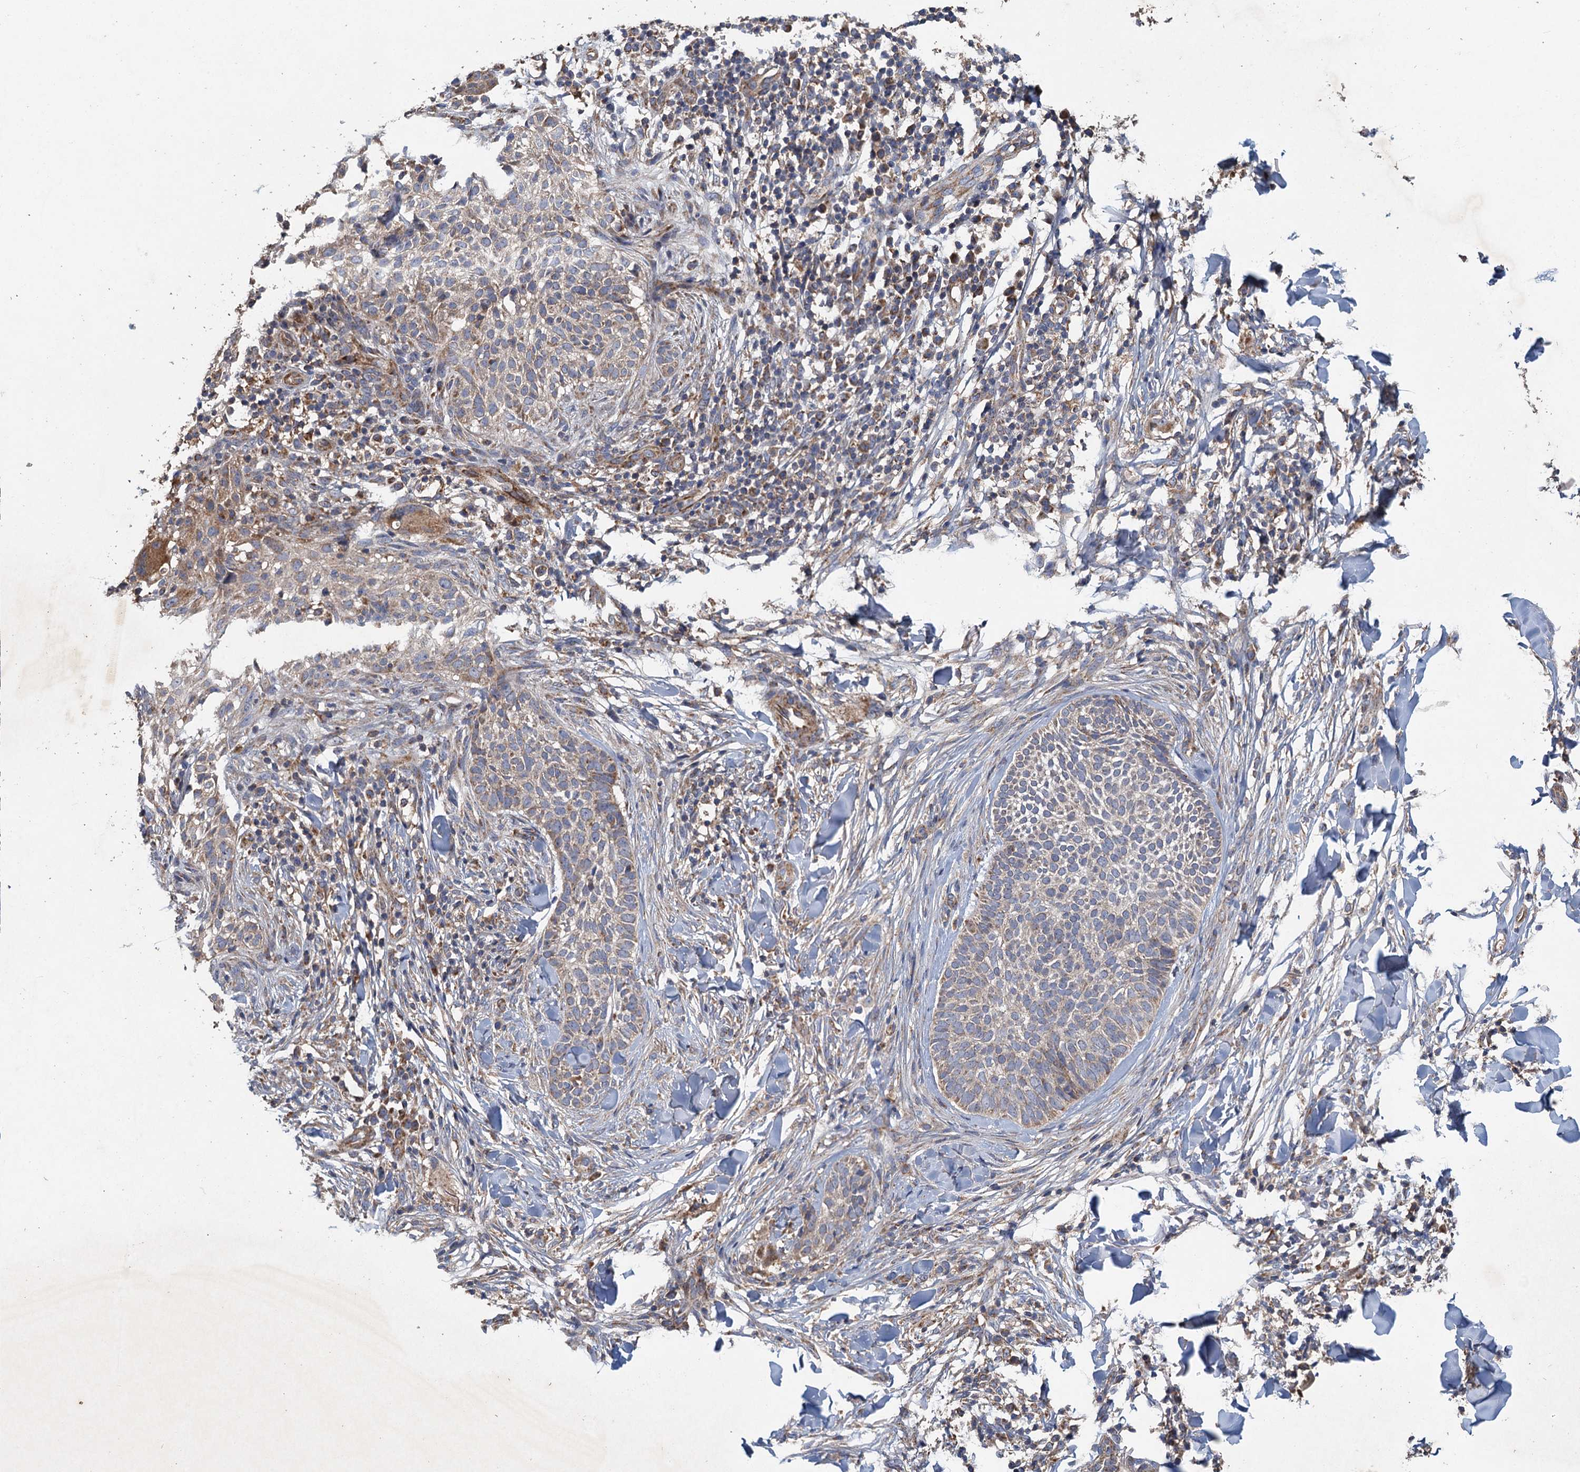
{"staining": {"intensity": "weak", "quantity": "<25%", "location": "cytoplasmic/membranous"}, "tissue": "skin cancer", "cell_type": "Tumor cells", "image_type": "cancer", "snomed": [{"axis": "morphology", "description": "Normal tissue, NOS"}, {"axis": "morphology", "description": "Basal cell carcinoma"}, {"axis": "topography", "description": "Skin"}], "caption": "High magnification brightfield microscopy of basal cell carcinoma (skin) stained with DAB (brown) and counterstained with hematoxylin (blue): tumor cells show no significant staining.", "gene": "BCS1L", "patient": {"sex": "male", "age": 67}}